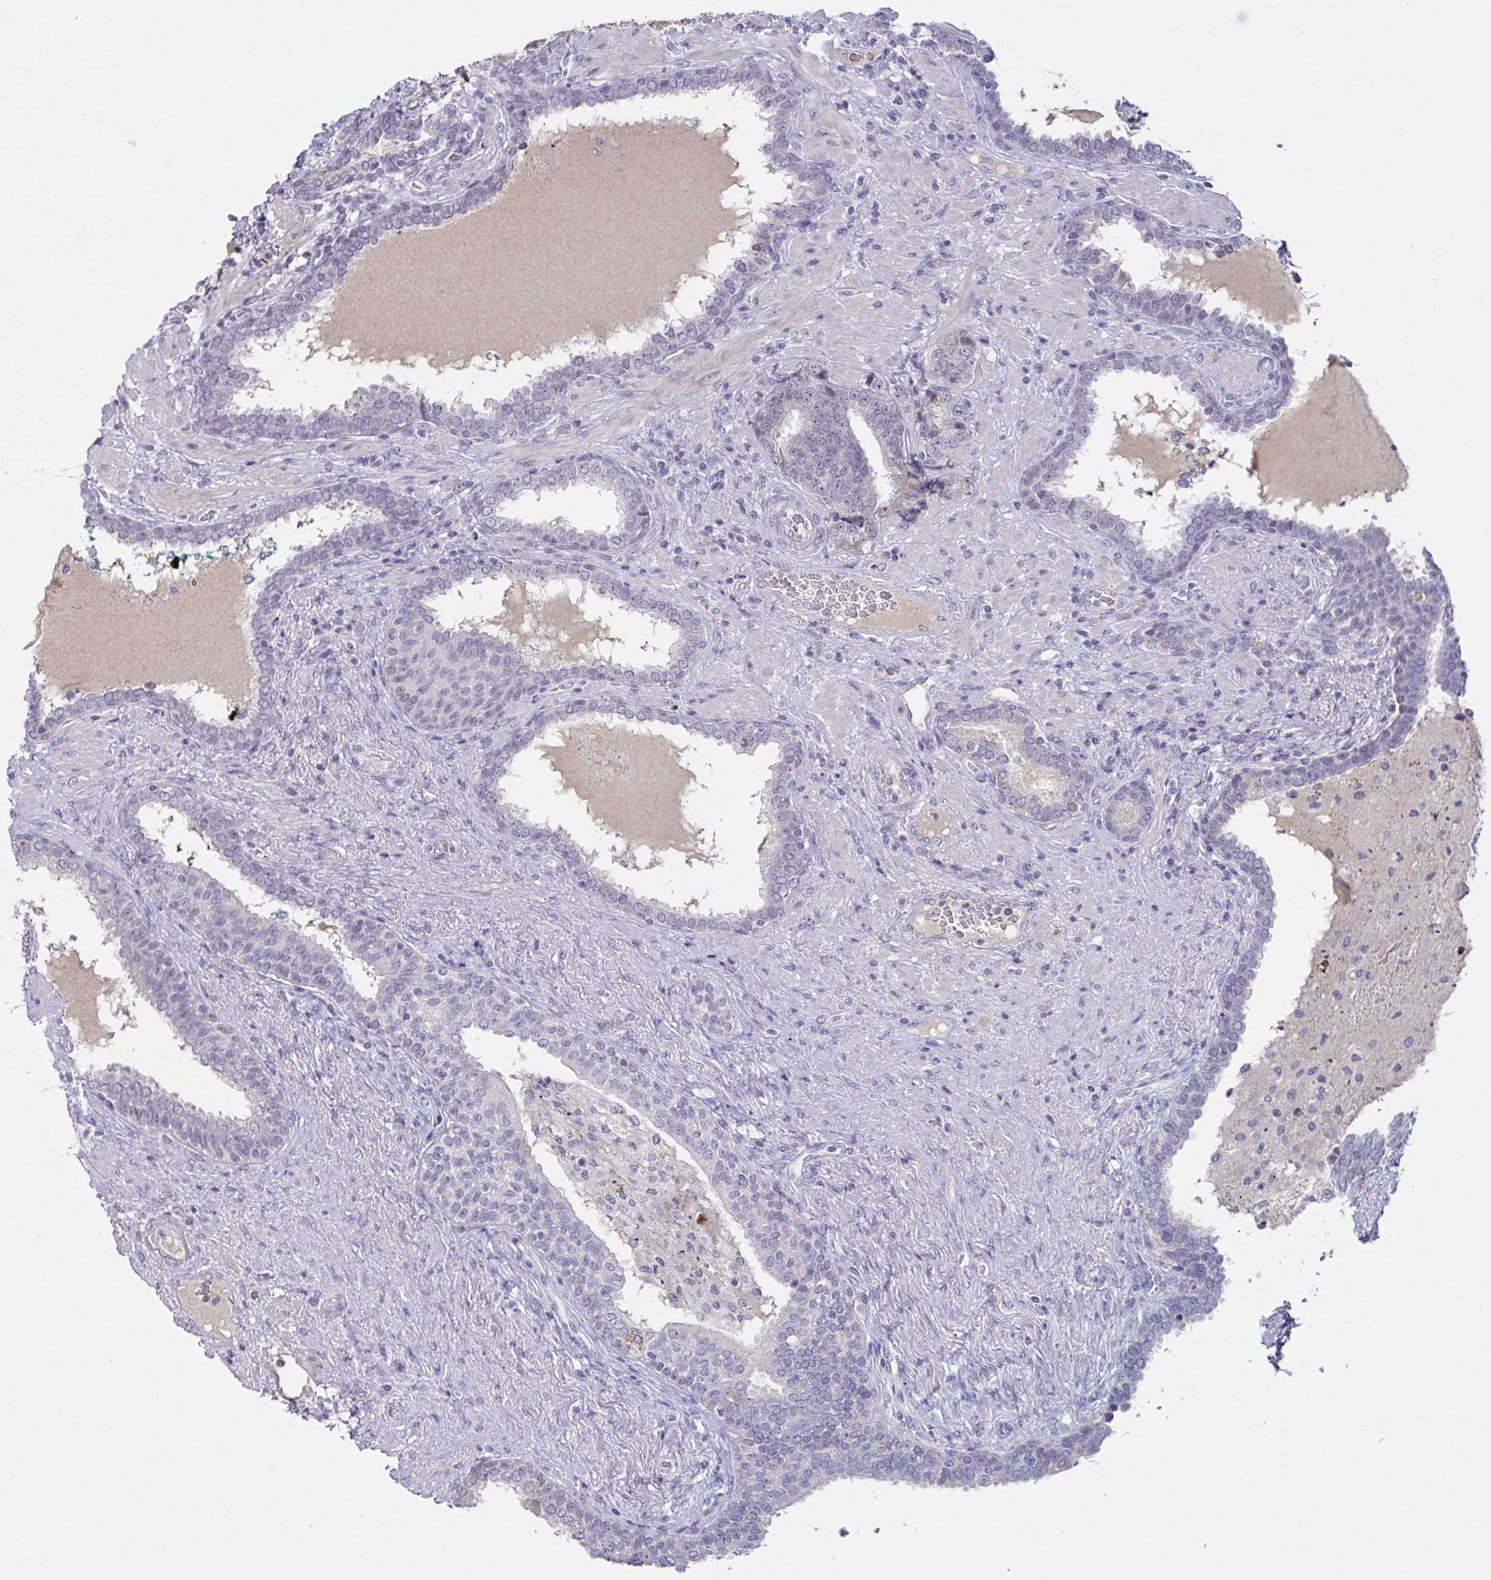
{"staining": {"intensity": "weak", "quantity": "25%-75%", "location": "nuclear"}, "tissue": "prostate cancer", "cell_type": "Tumor cells", "image_type": "cancer", "snomed": [{"axis": "morphology", "description": "Adenocarcinoma, High grade"}, {"axis": "topography", "description": "Prostate"}], "caption": "Protein expression analysis of human high-grade adenocarcinoma (prostate) reveals weak nuclear expression in about 25%-75% of tumor cells.", "gene": "MYC", "patient": {"sex": "male", "age": 72}}